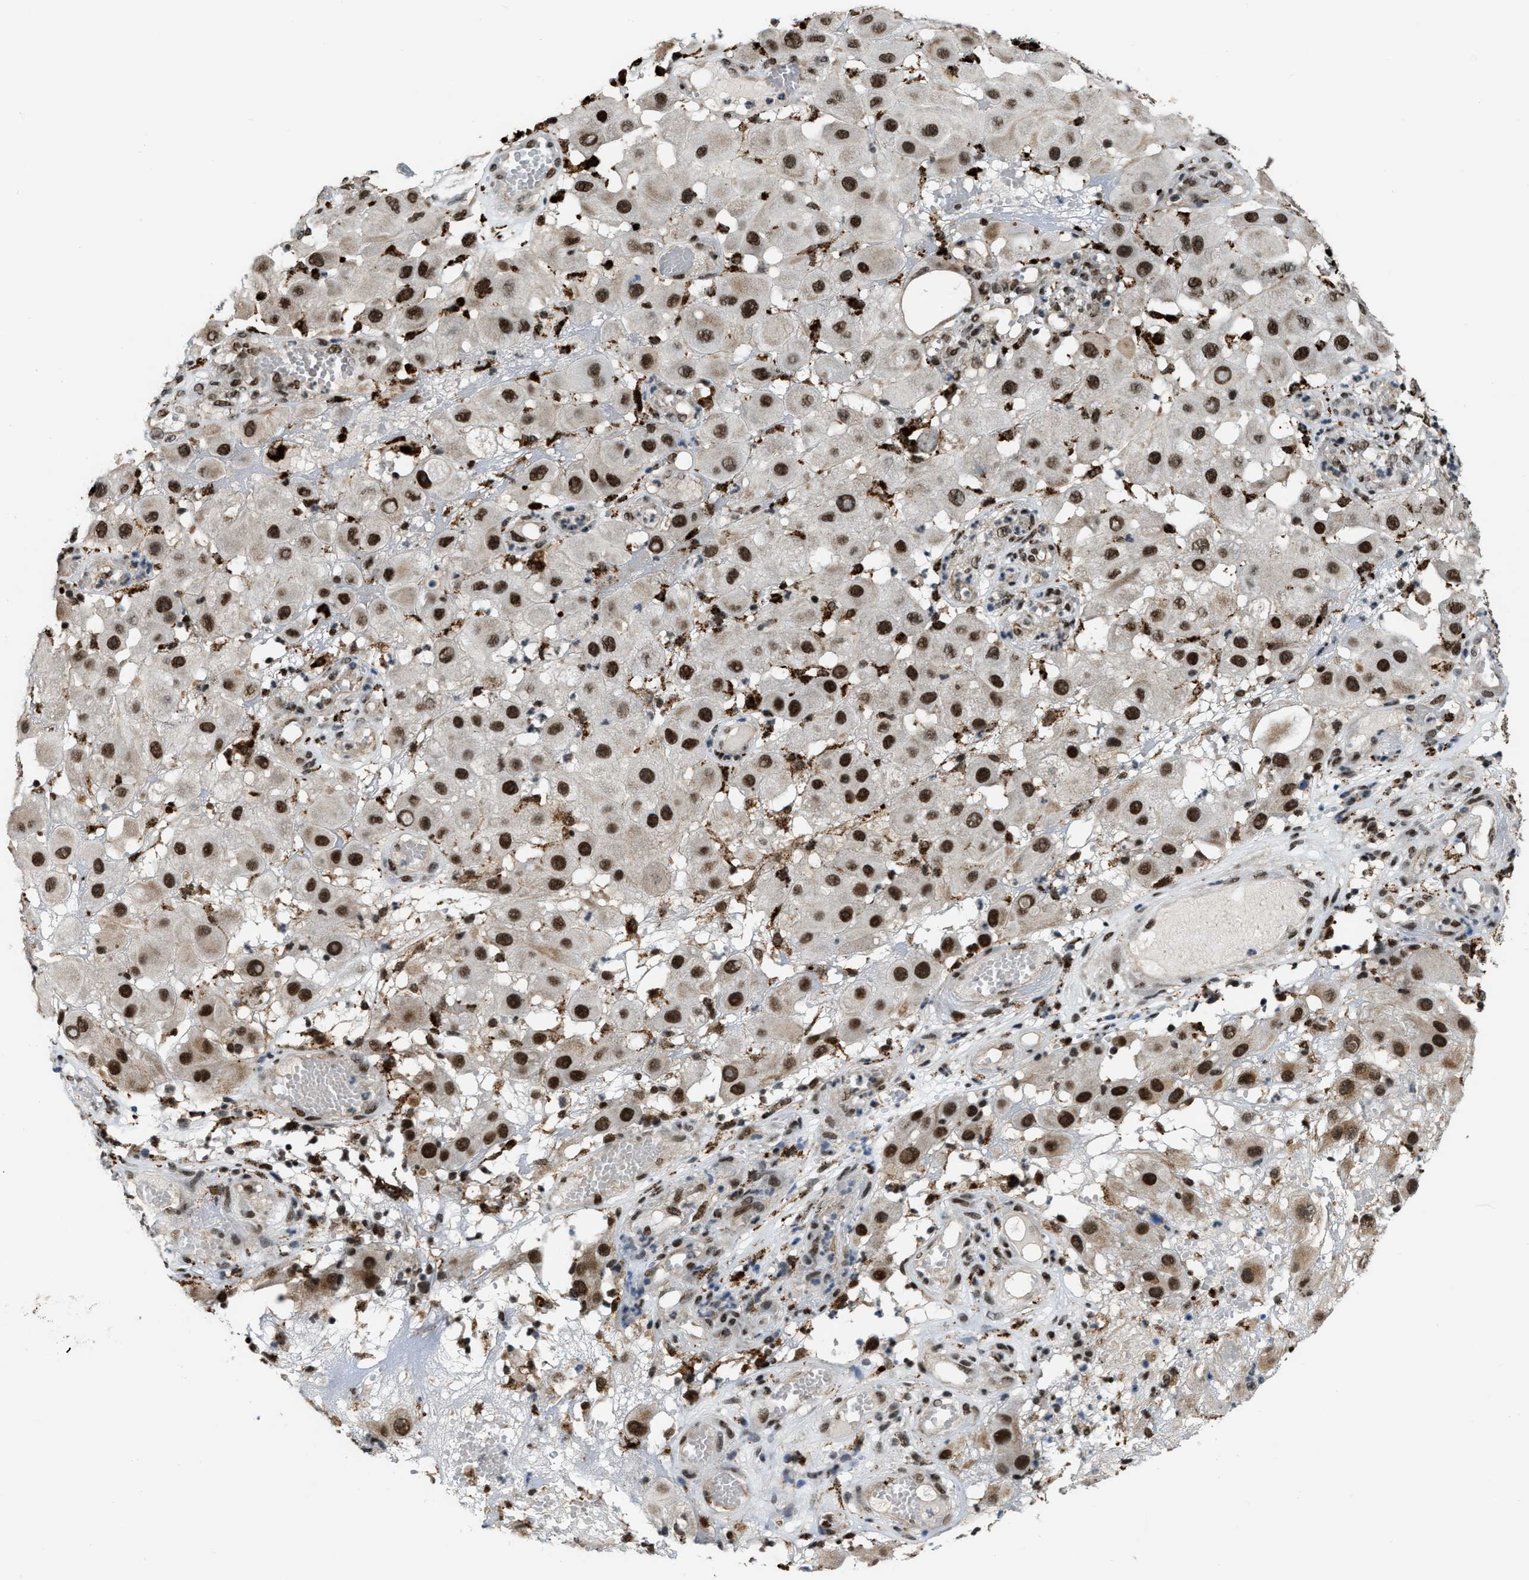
{"staining": {"intensity": "strong", "quantity": ">75%", "location": "cytoplasmic/membranous,nuclear"}, "tissue": "melanoma", "cell_type": "Tumor cells", "image_type": "cancer", "snomed": [{"axis": "morphology", "description": "Malignant melanoma, NOS"}, {"axis": "topography", "description": "Skin"}], "caption": "Immunohistochemistry (IHC) of human malignant melanoma reveals high levels of strong cytoplasmic/membranous and nuclear positivity in approximately >75% of tumor cells.", "gene": "NUMA1", "patient": {"sex": "female", "age": 81}}